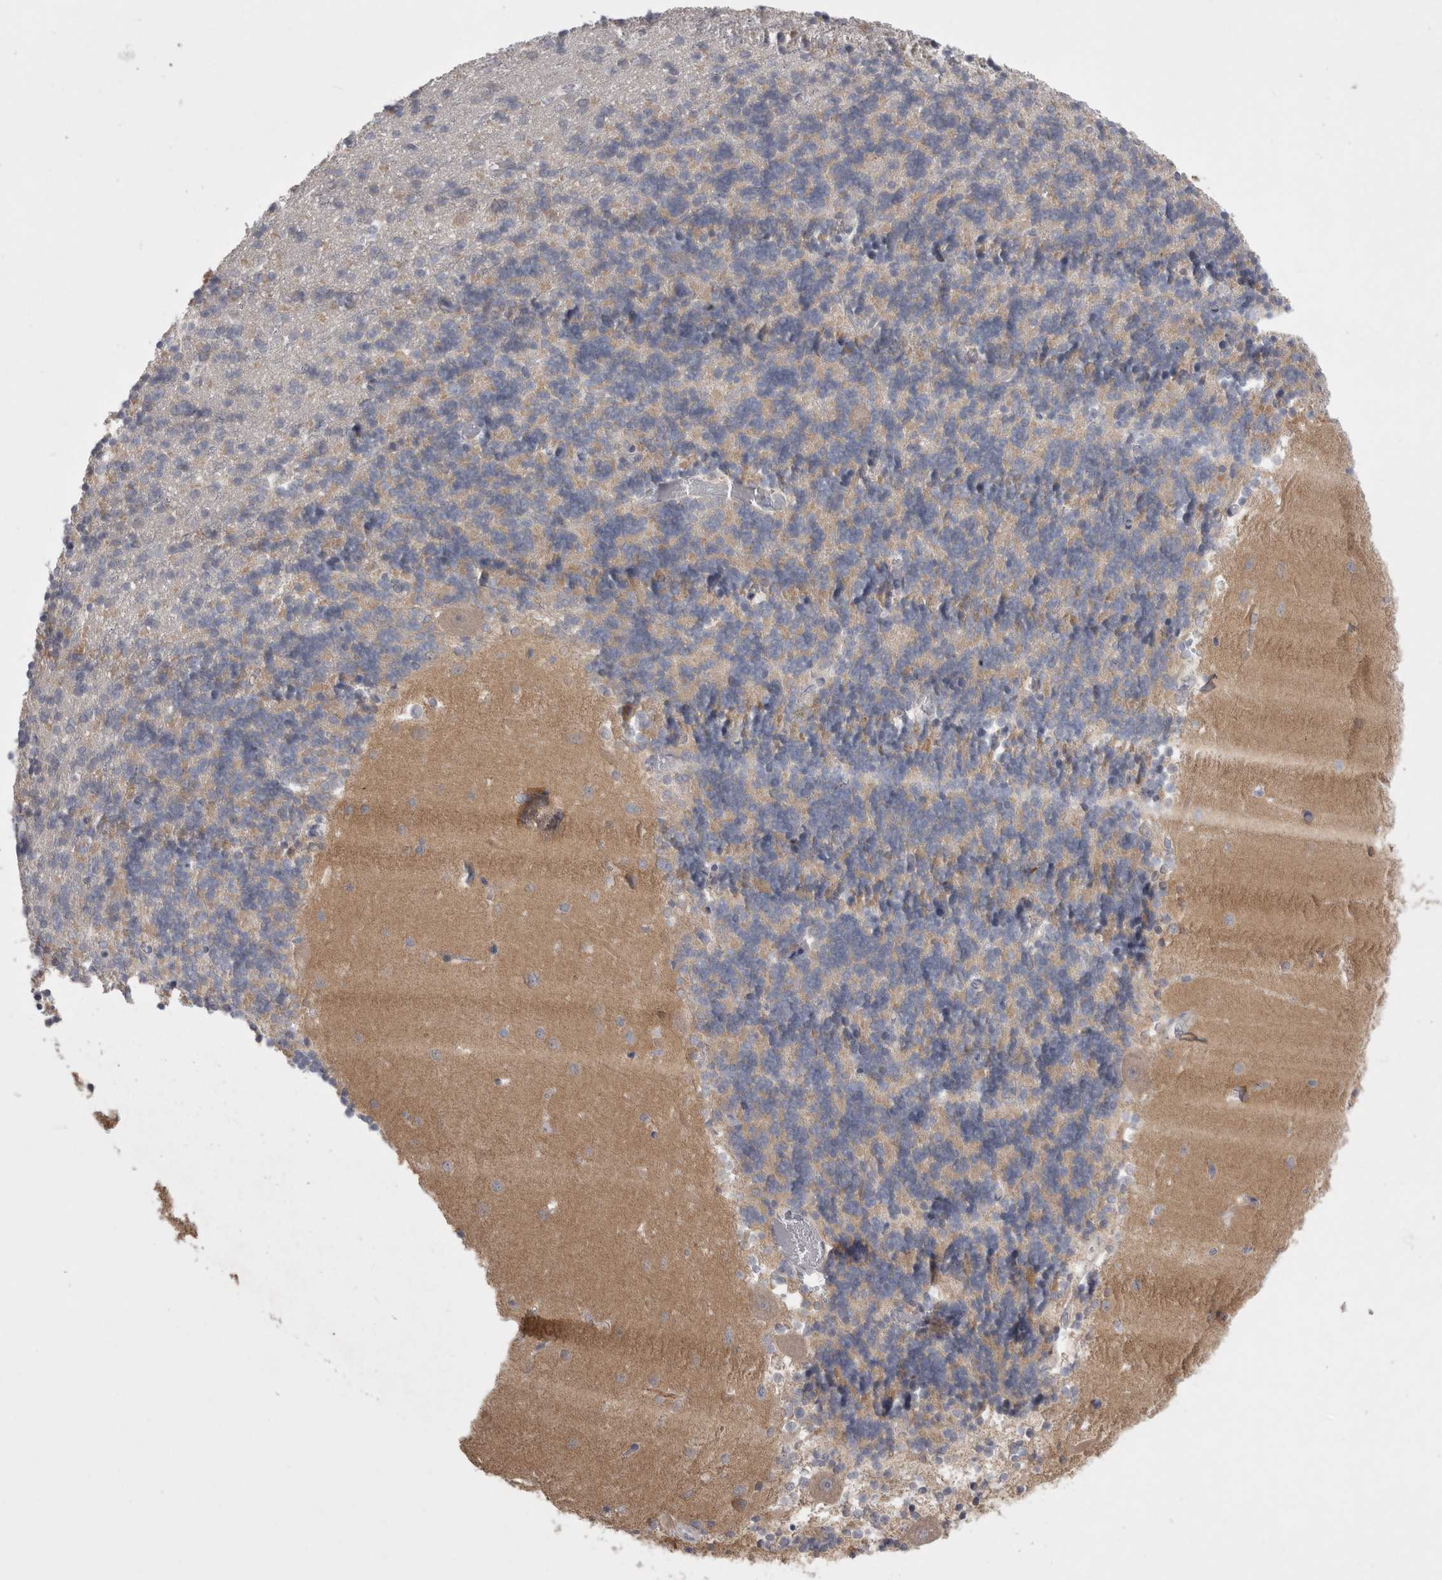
{"staining": {"intensity": "weak", "quantity": "<25%", "location": "cytoplasmic/membranous"}, "tissue": "cerebellum", "cell_type": "Cells in granular layer", "image_type": "normal", "snomed": [{"axis": "morphology", "description": "Normal tissue, NOS"}, {"axis": "topography", "description": "Cerebellum"}], "caption": "IHC histopathology image of benign cerebellum: human cerebellum stained with DAB (3,3'-diaminobenzidine) shows no significant protein positivity in cells in granular layer. (DAB immunohistochemistry, high magnification).", "gene": "LRRC40", "patient": {"sex": "male", "age": 37}}